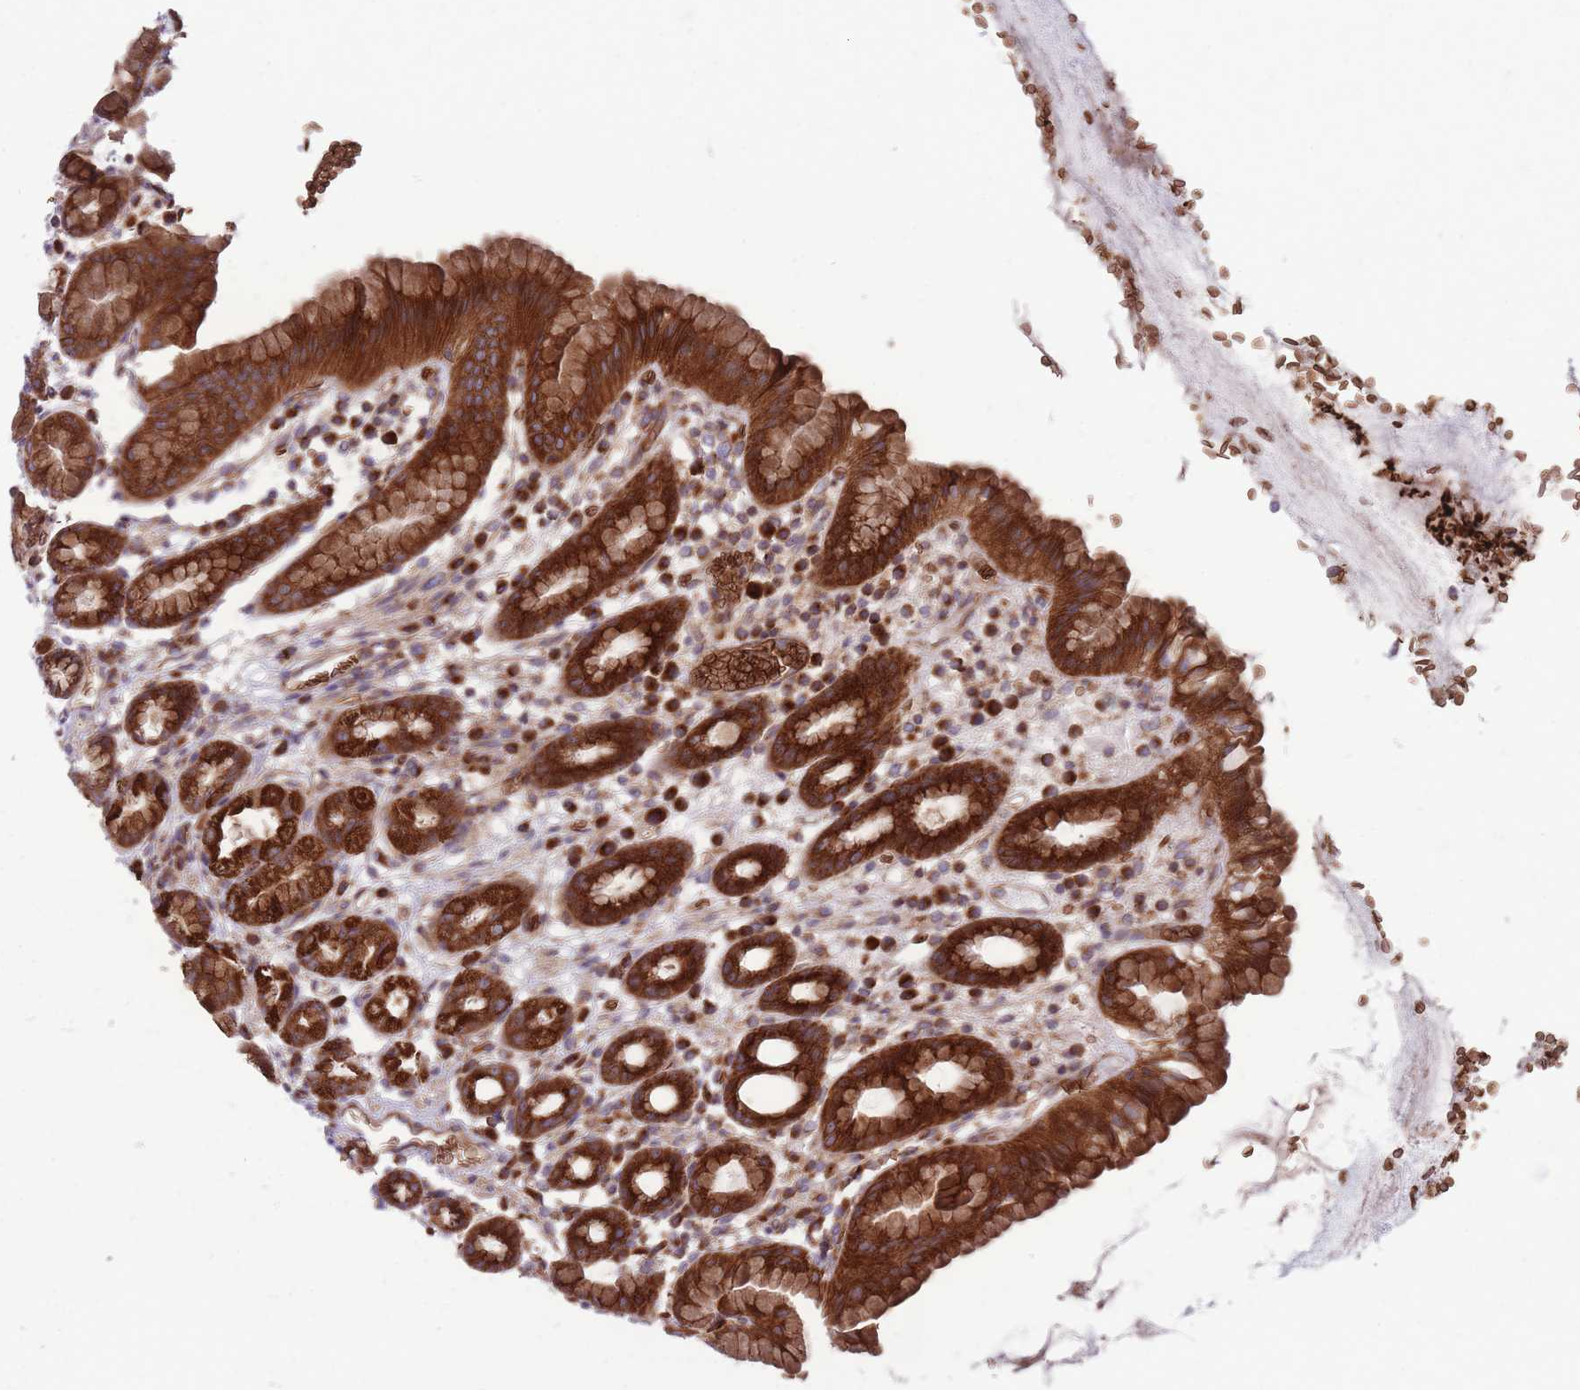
{"staining": {"intensity": "strong", "quantity": ">75%", "location": "cytoplasmic/membranous"}, "tissue": "stomach", "cell_type": "Glandular cells", "image_type": "normal", "snomed": [{"axis": "morphology", "description": "Normal tissue, NOS"}, {"axis": "topography", "description": "Stomach, upper"}, {"axis": "topography", "description": "Stomach, lower"}, {"axis": "topography", "description": "Small intestine"}], "caption": "Glandular cells reveal strong cytoplasmic/membranous staining in approximately >75% of cells in unremarkable stomach. Nuclei are stained in blue.", "gene": "ANKRD10", "patient": {"sex": "male", "age": 68}}